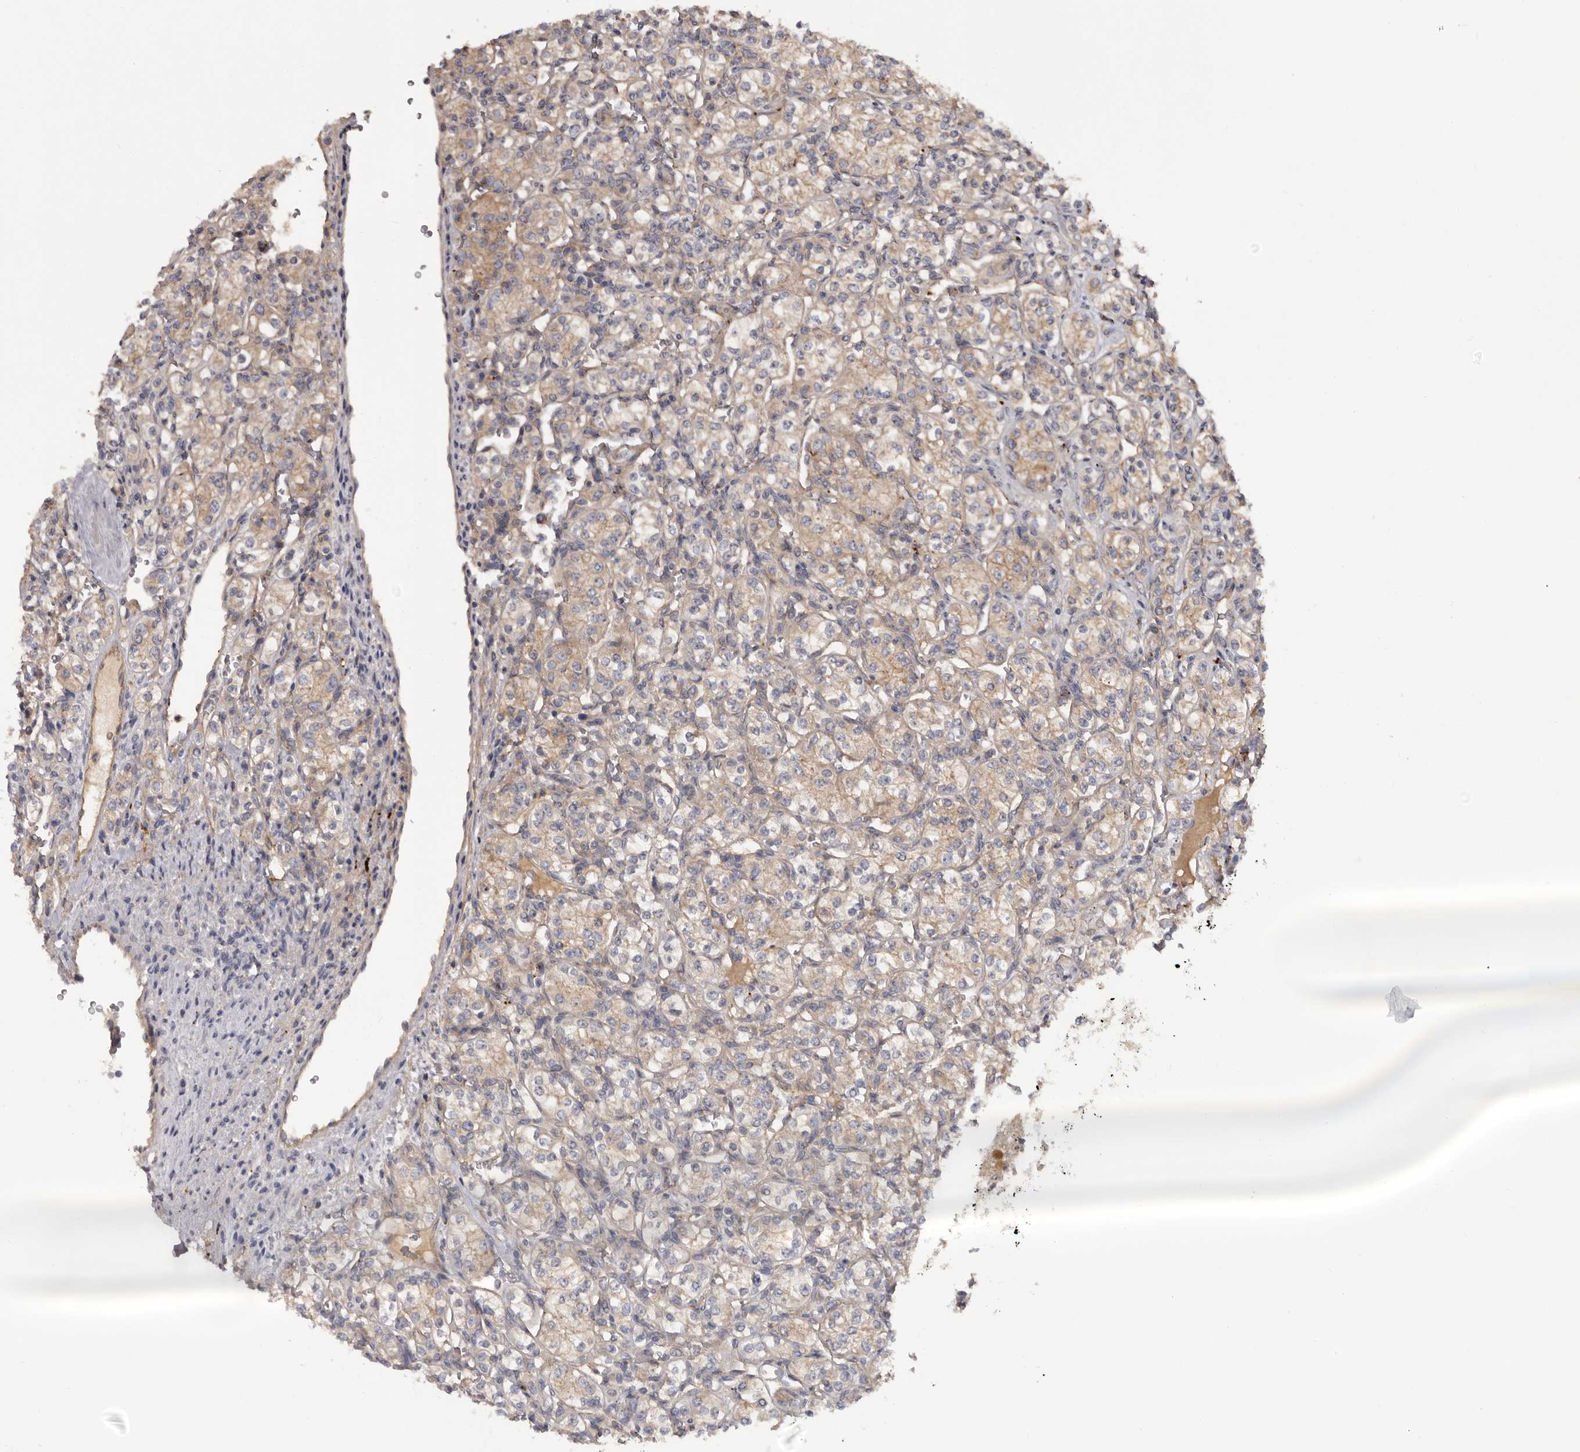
{"staining": {"intensity": "weak", "quantity": "25%-75%", "location": "cytoplasmic/membranous"}, "tissue": "renal cancer", "cell_type": "Tumor cells", "image_type": "cancer", "snomed": [{"axis": "morphology", "description": "Adenocarcinoma, NOS"}, {"axis": "topography", "description": "Kidney"}], "caption": "This is an image of IHC staining of renal cancer (adenocarcinoma), which shows weak positivity in the cytoplasmic/membranous of tumor cells.", "gene": "INKA2", "patient": {"sex": "male", "age": 77}}